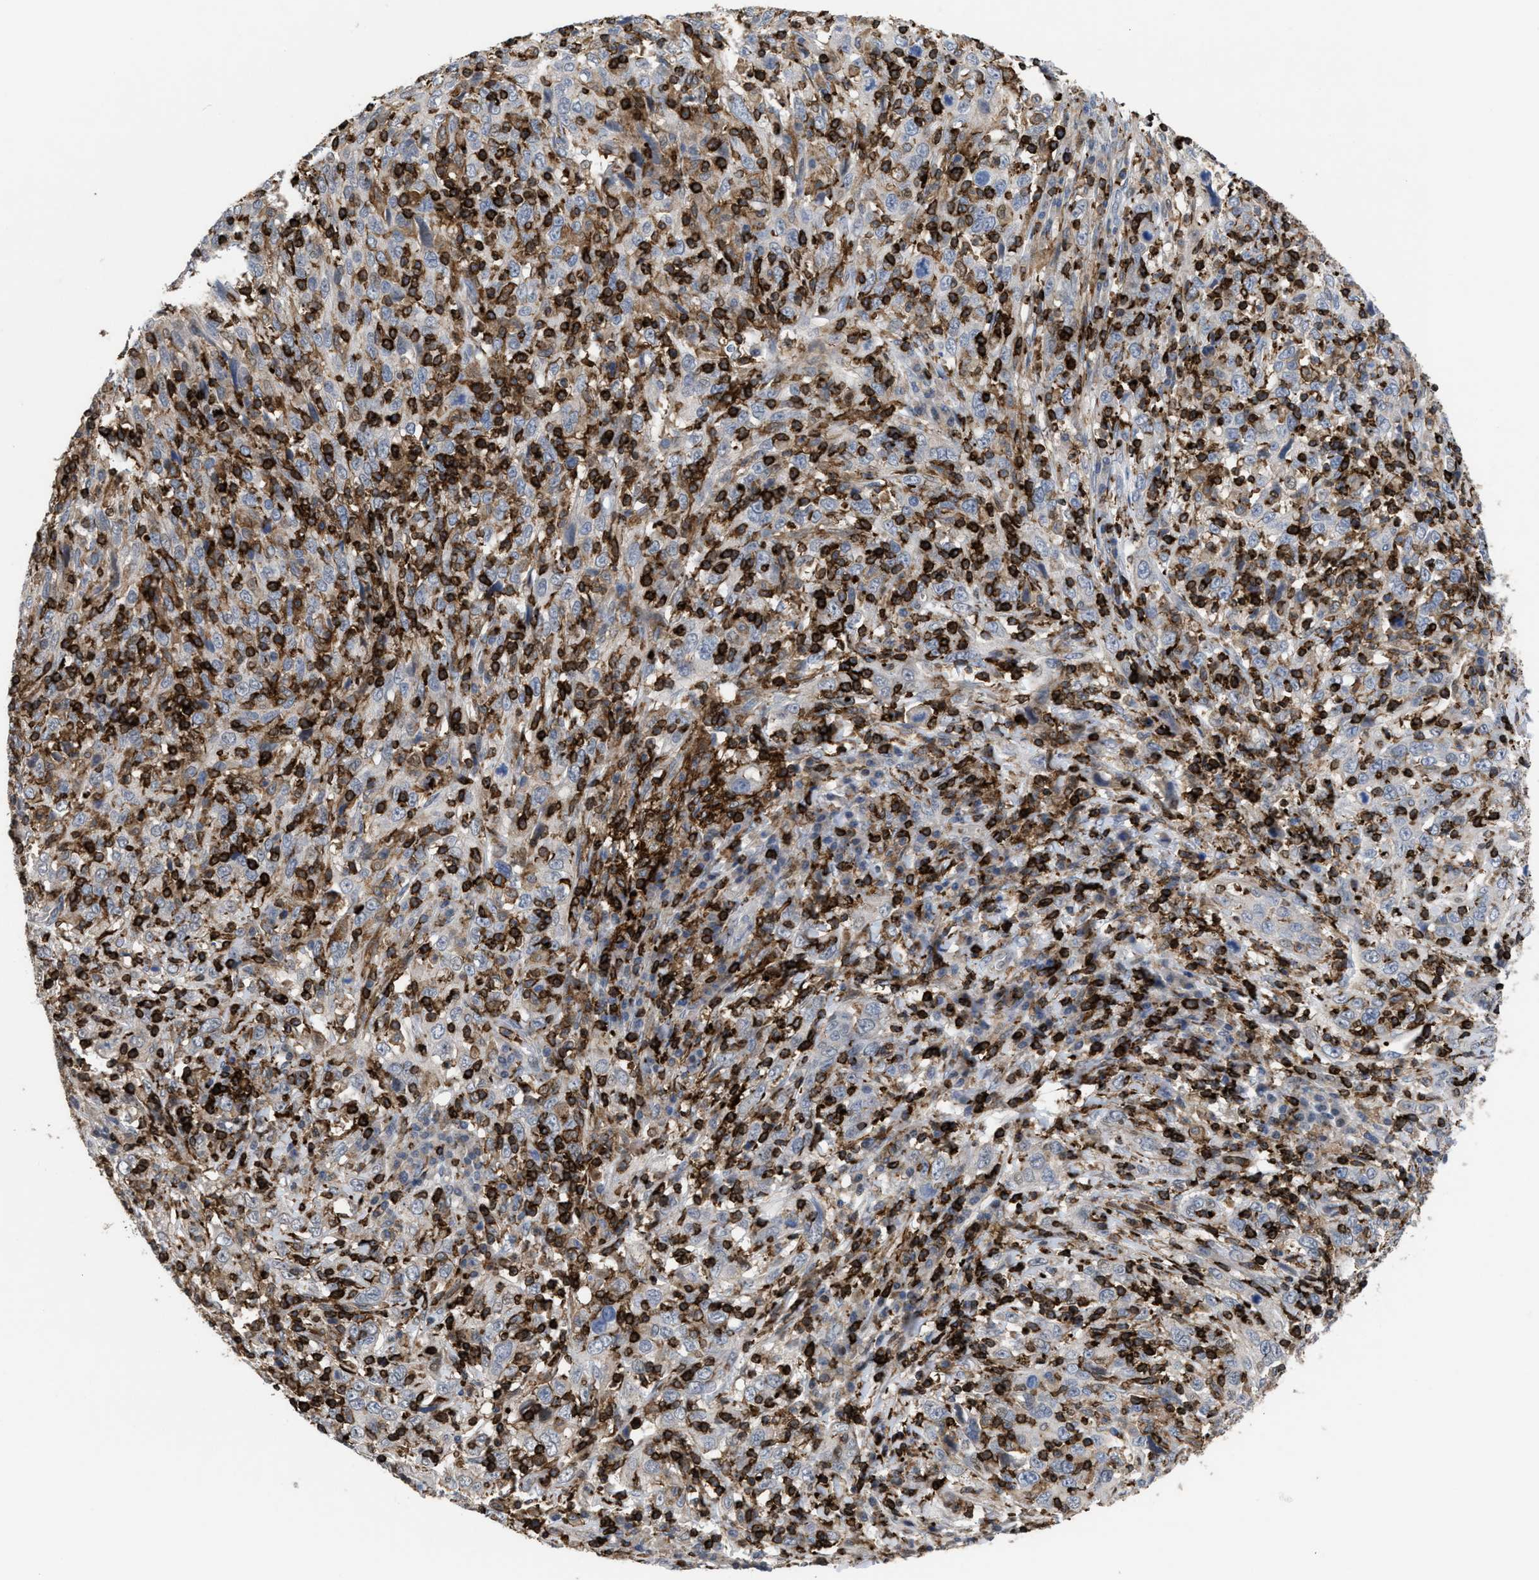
{"staining": {"intensity": "negative", "quantity": "none", "location": "none"}, "tissue": "cervical cancer", "cell_type": "Tumor cells", "image_type": "cancer", "snomed": [{"axis": "morphology", "description": "Squamous cell carcinoma, NOS"}, {"axis": "topography", "description": "Cervix"}], "caption": "There is no significant staining in tumor cells of cervical squamous cell carcinoma.", "gene": "PTPRE", "patient": {"sex": "female", "age": 46}}